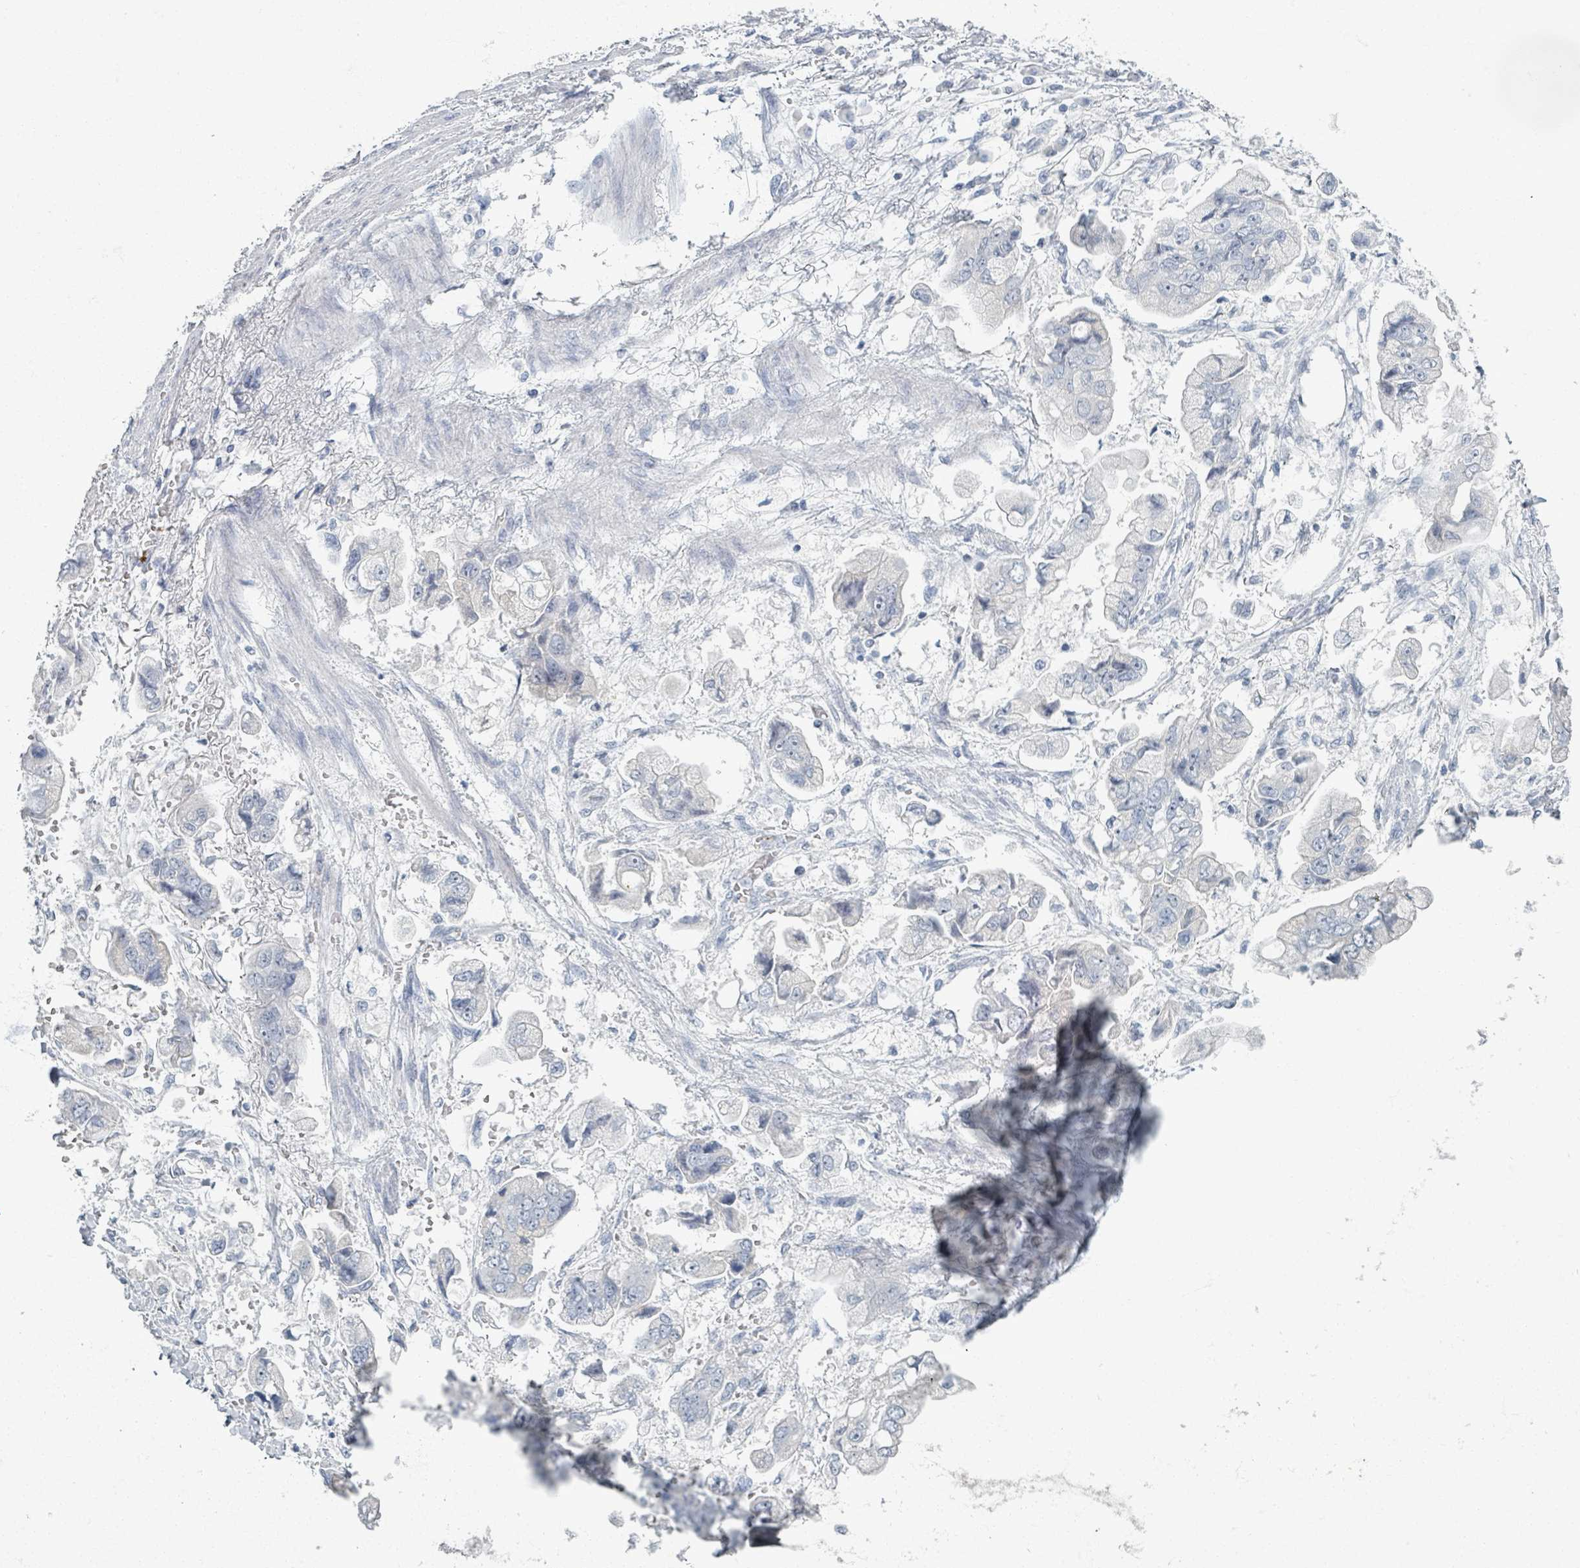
{"staining": {"intensity": "negative", "quantity": "none", "location": "none"}, "tissue": "stomach cancer", "cell_type": "Tumor cells", "image_type": "cancer", "snomed": [{"axis": "morphology", "description": "Adenocarcinoma, NOS"}, {"axis": "topography", "description": "Stomach"}], "caption": "Stomach adenocarcinoma stained for a protein using IHC demonstrates no expression tumor cells.", "gene": "WNT11", "patient": {"sex": "male", "age": 62}}